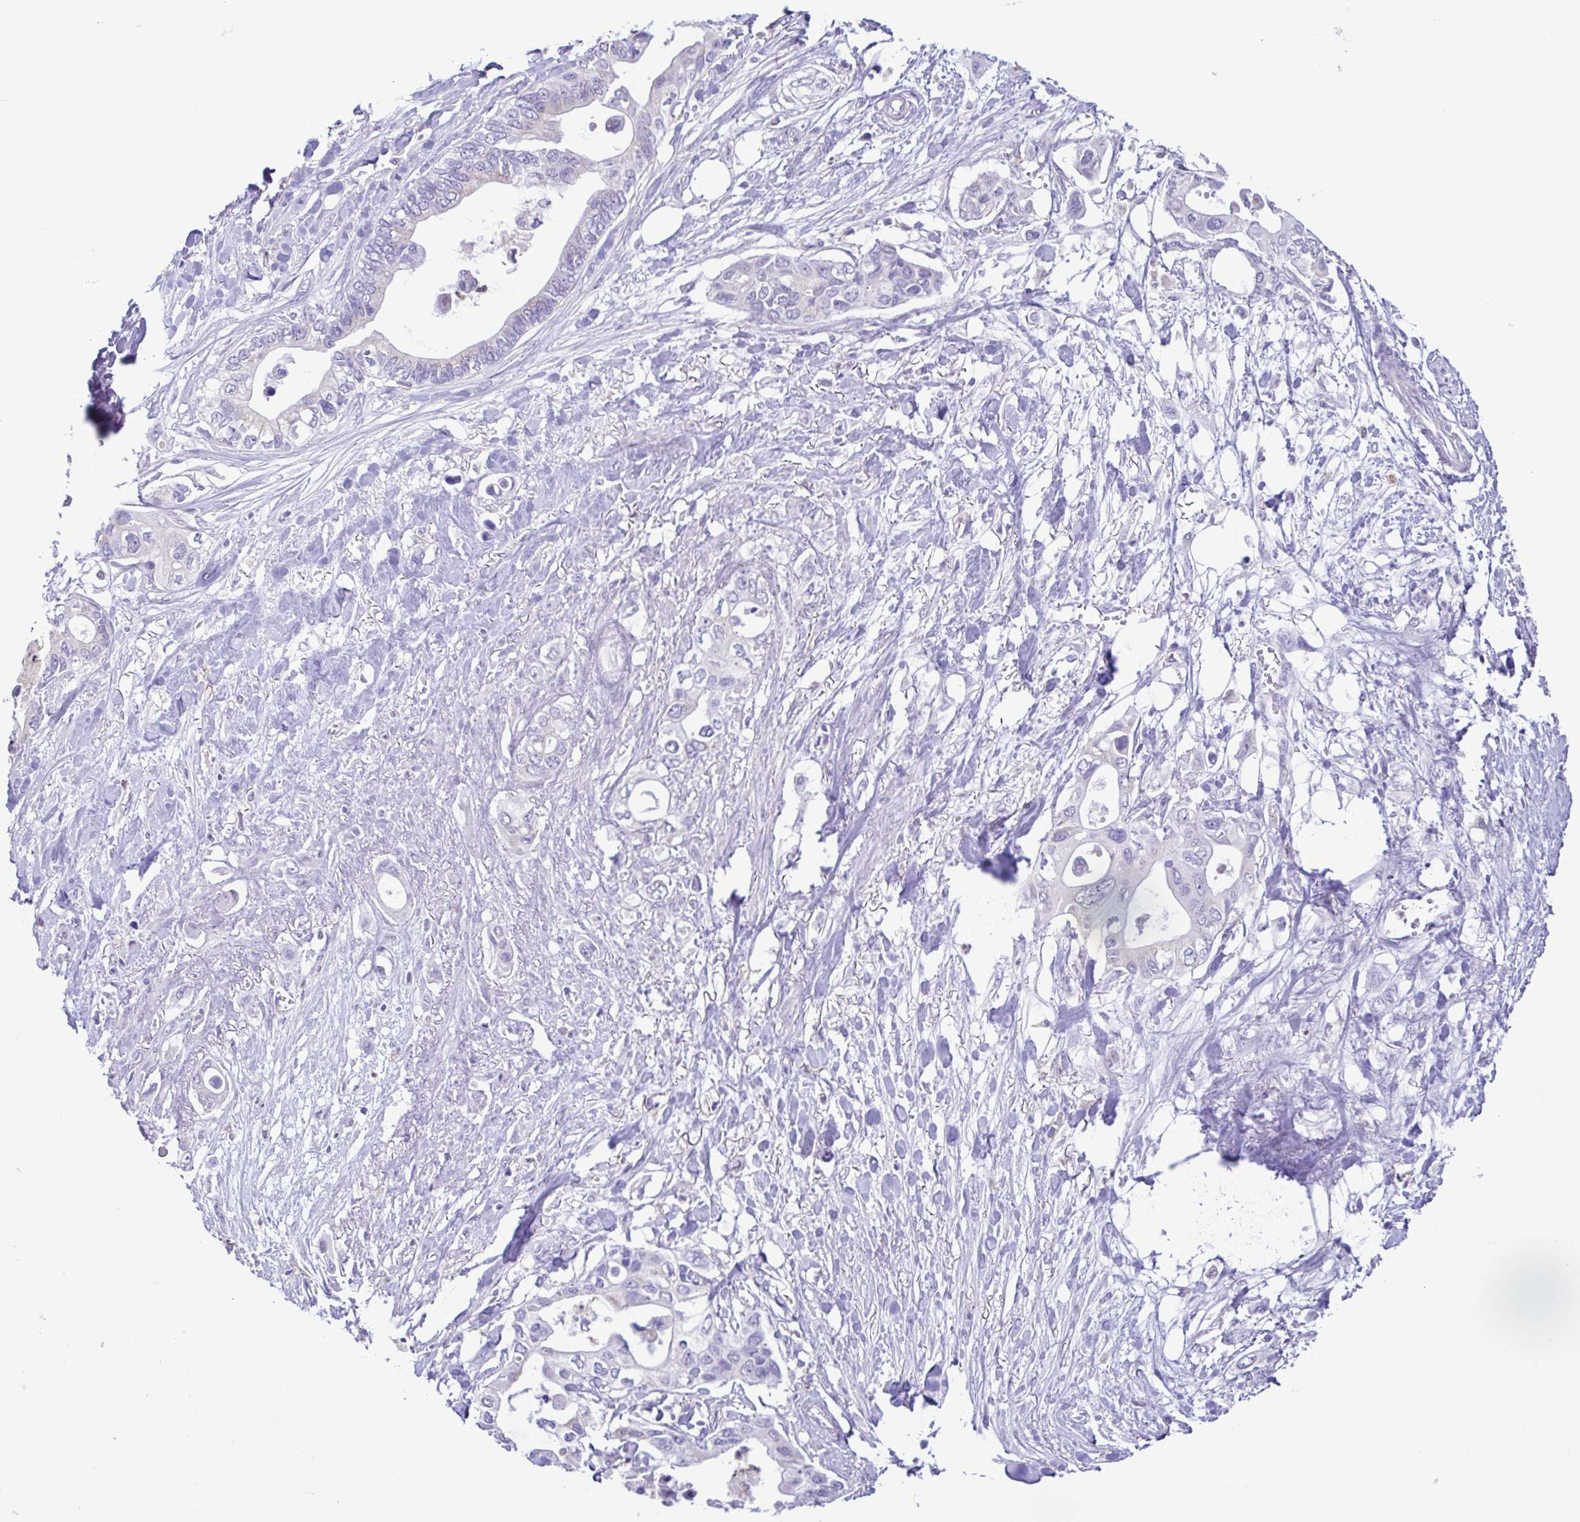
{"staining": {"intensity": "negative", "quantity": "none", "location": "none"}, "tissue": "pancreatic cancer", "cell_type": "Tumor cells", "image_type": "cancer", "snomed": [{"axis": "morphology", "description": "Adenocarcinoma, NOS"}, {"axis": "topography", "description": "Pancreas"}], "caption": "A micrograph of pancreatic cancer stained for a protein exhibits no brown staining in tumor cells.", "gene": "CBY2", "patient": {"sex": "female", "age": 63}}